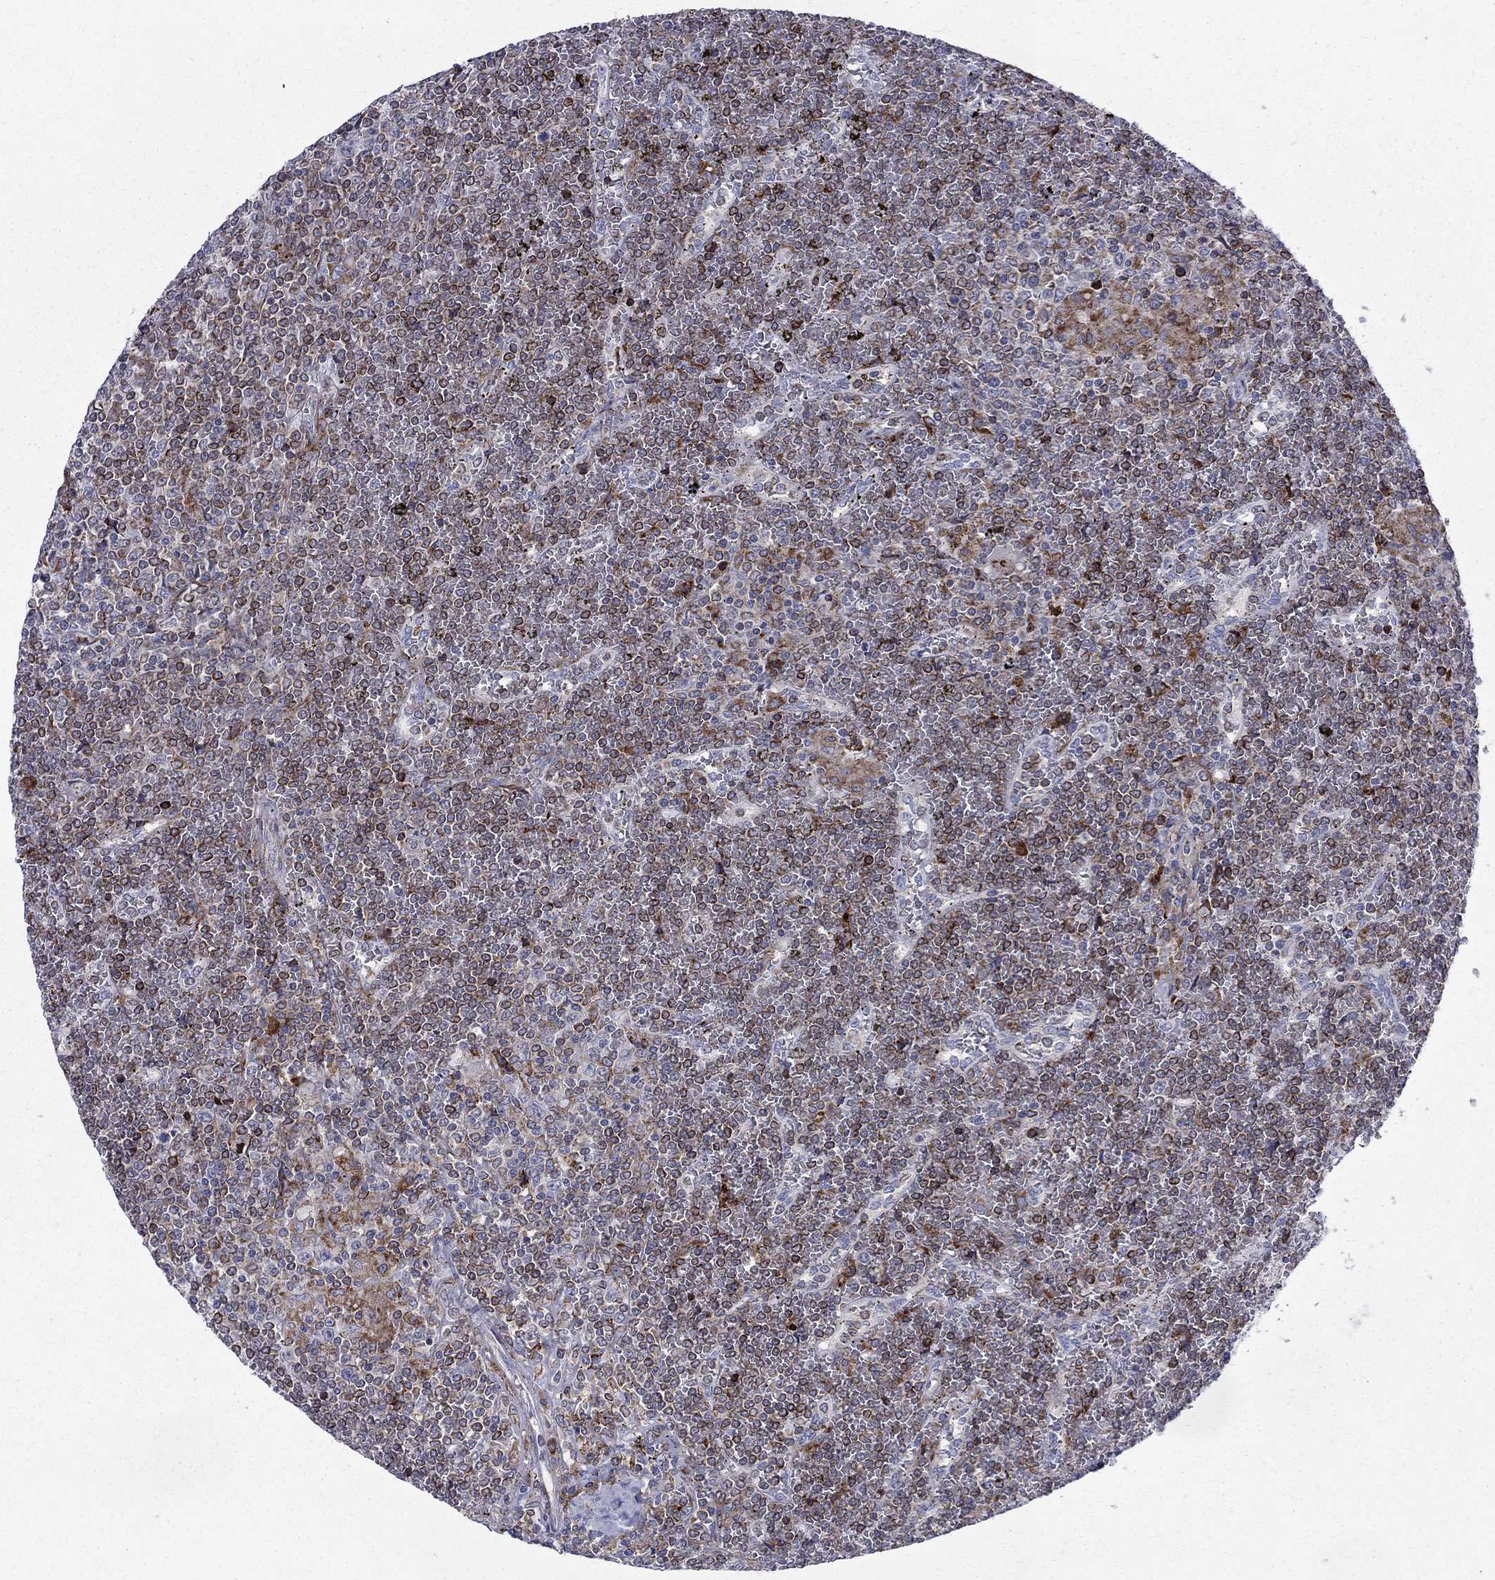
{"staining": {"intensity": "moderate", "quantity": "25%-75%", "location": "cytoplasmic/membranous,nuclear"}, "tissue": "lymphoma", "cell_type": "Tumor cells", "image_type": "cancer", "snomed": [{"axis": "morphology", "description": "Malignant lymphoma, non-Hodgkin's type, Low grade"}, {"axis": "topography", "description": "Spleen"}], "caption": "The histopathology image exhibits staining of lymphoma, revealing moderate cytoplasmic/membranous and nuclear protein expression (brown color) within tumor cells. Immunohistochemistry (ihc) stains the protein of interest in brown and the nuclei are stained blue.", "gene": "CAB39L", "patient": {"sex": "female", "age": 19}}